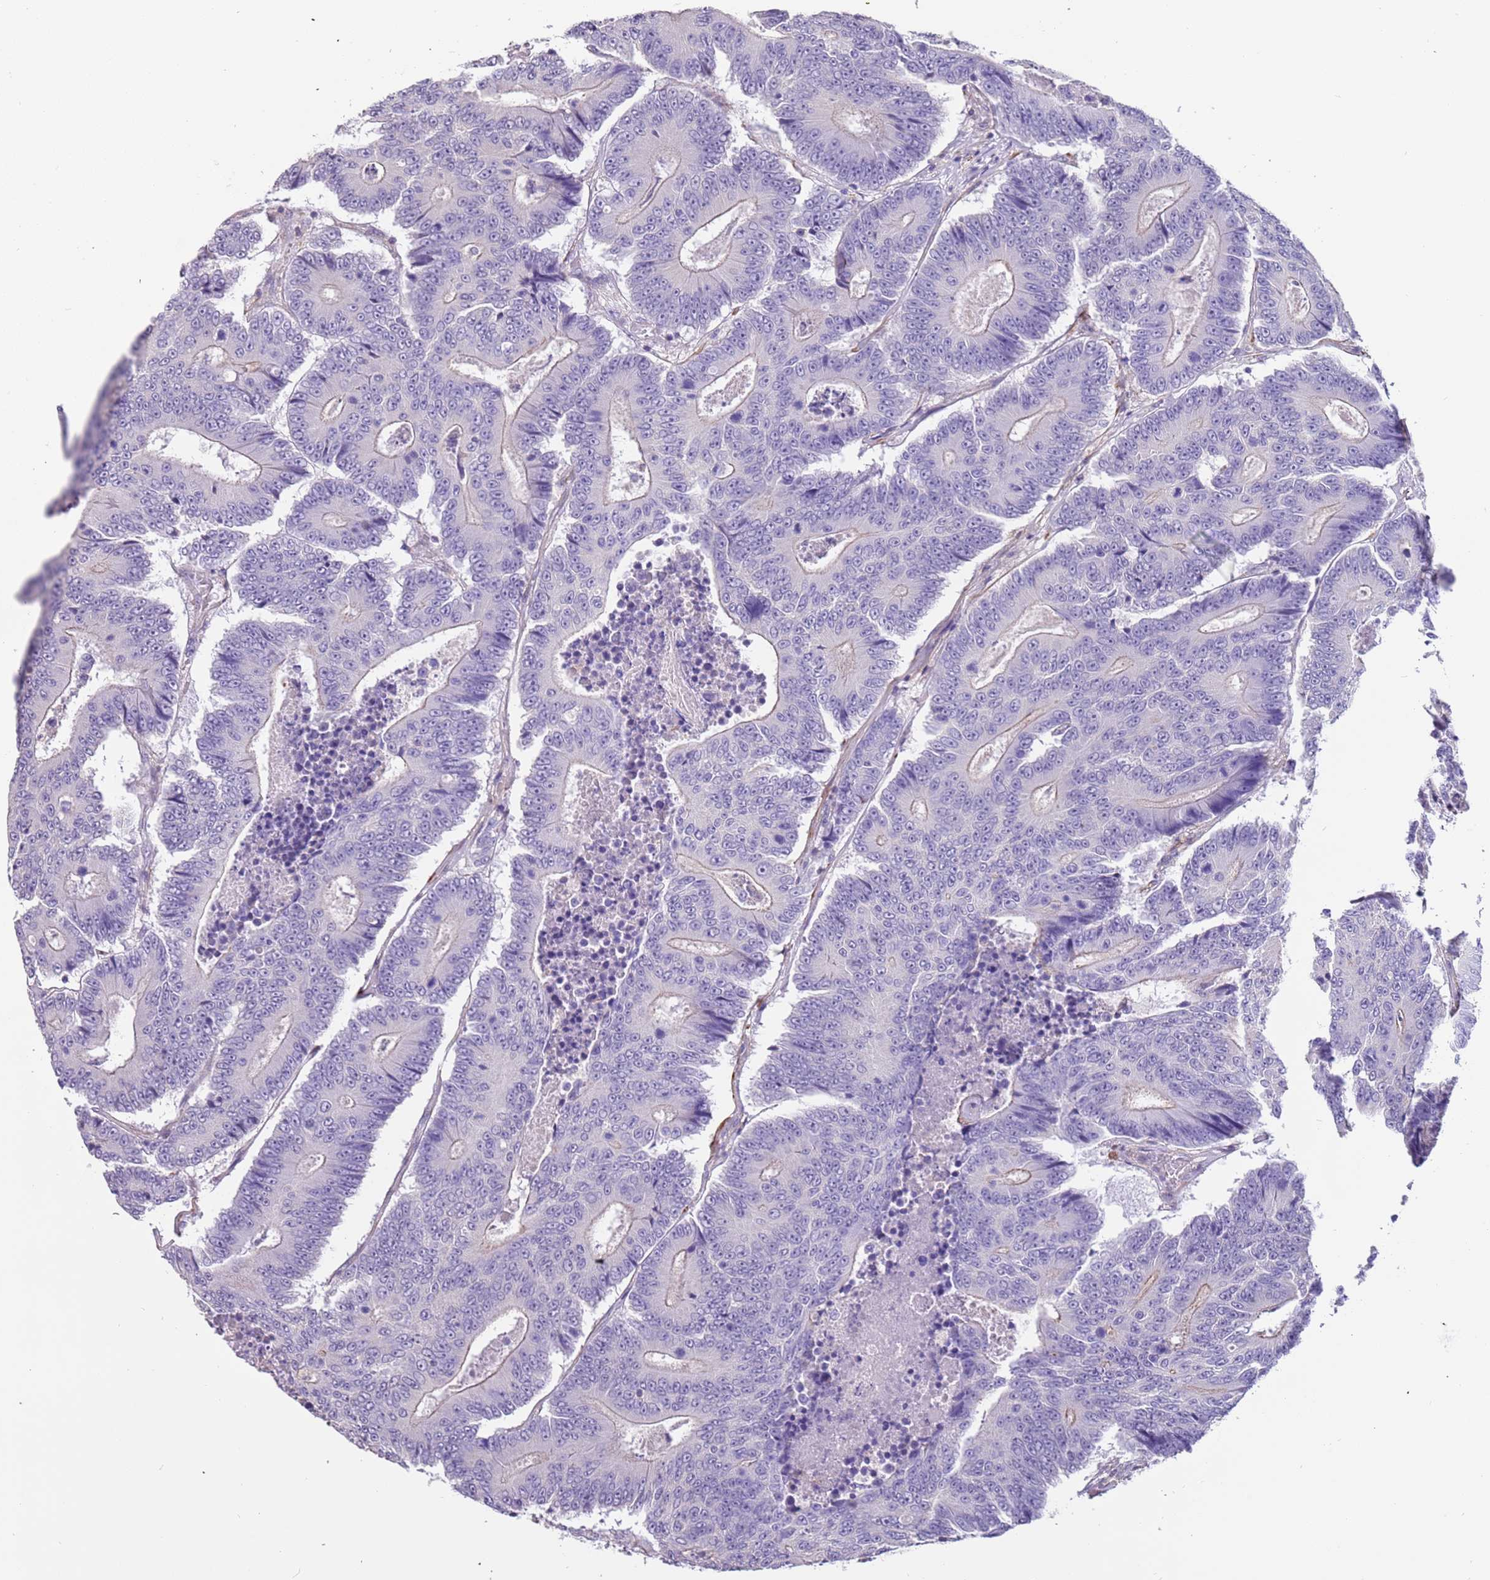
{"staining": {"intensity": "negative", "quantity": "none", "location": "none"}, "tissue": "colorectal cancer", "cell_type": "Tumor cells", "image_type": "cancer", "snomed": [{"axis": "morphology", "description": "Adenocarcinoma, NOS"}, {"axis": "topography", "description": "Colon"}], "caption": "IHC of human colorectal cancer displays no positivity in tumor cells.", "gene": "PCGF2", "patient": {"sex": "male", "age": 83}}